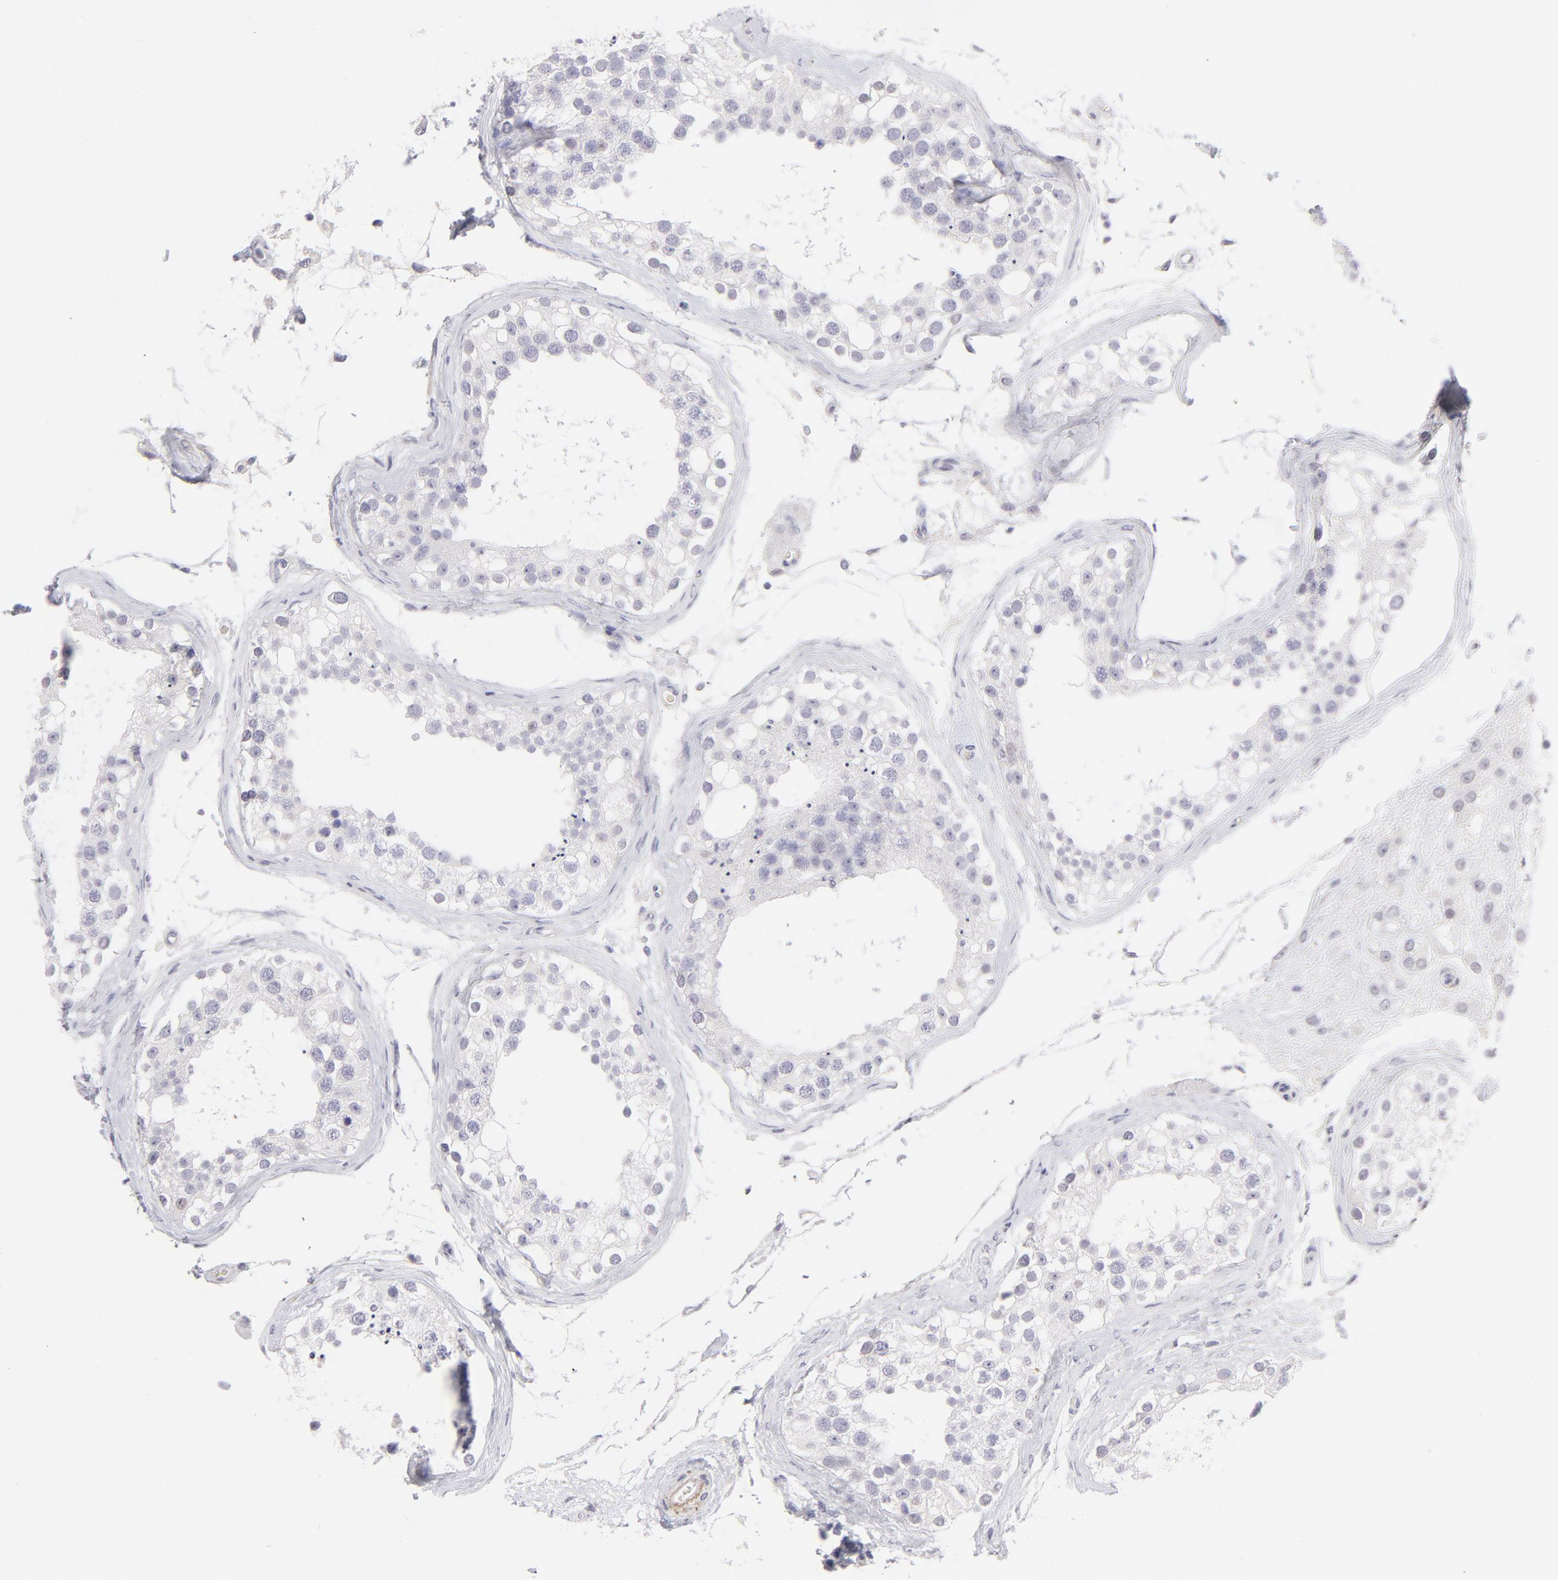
{"staining": {"intensity": "negative", "quantity": "none", "location": "none"}, "tissue": "testis", "cell_type": "Cells in seminiferous ducts", "image_type": "normal", "snomed": [{"axis": "morphology", "description": "Normal tissue, NOS"}, {"axis": "topography", "description": "Testis"}], "caption": "This is a micrograph of IHC staining of unremarkable testis, which shows no positivity in cells in seminiferous ducts.", "gene": "LTB4R", "patient": {"sex": "male", "age": 68}}